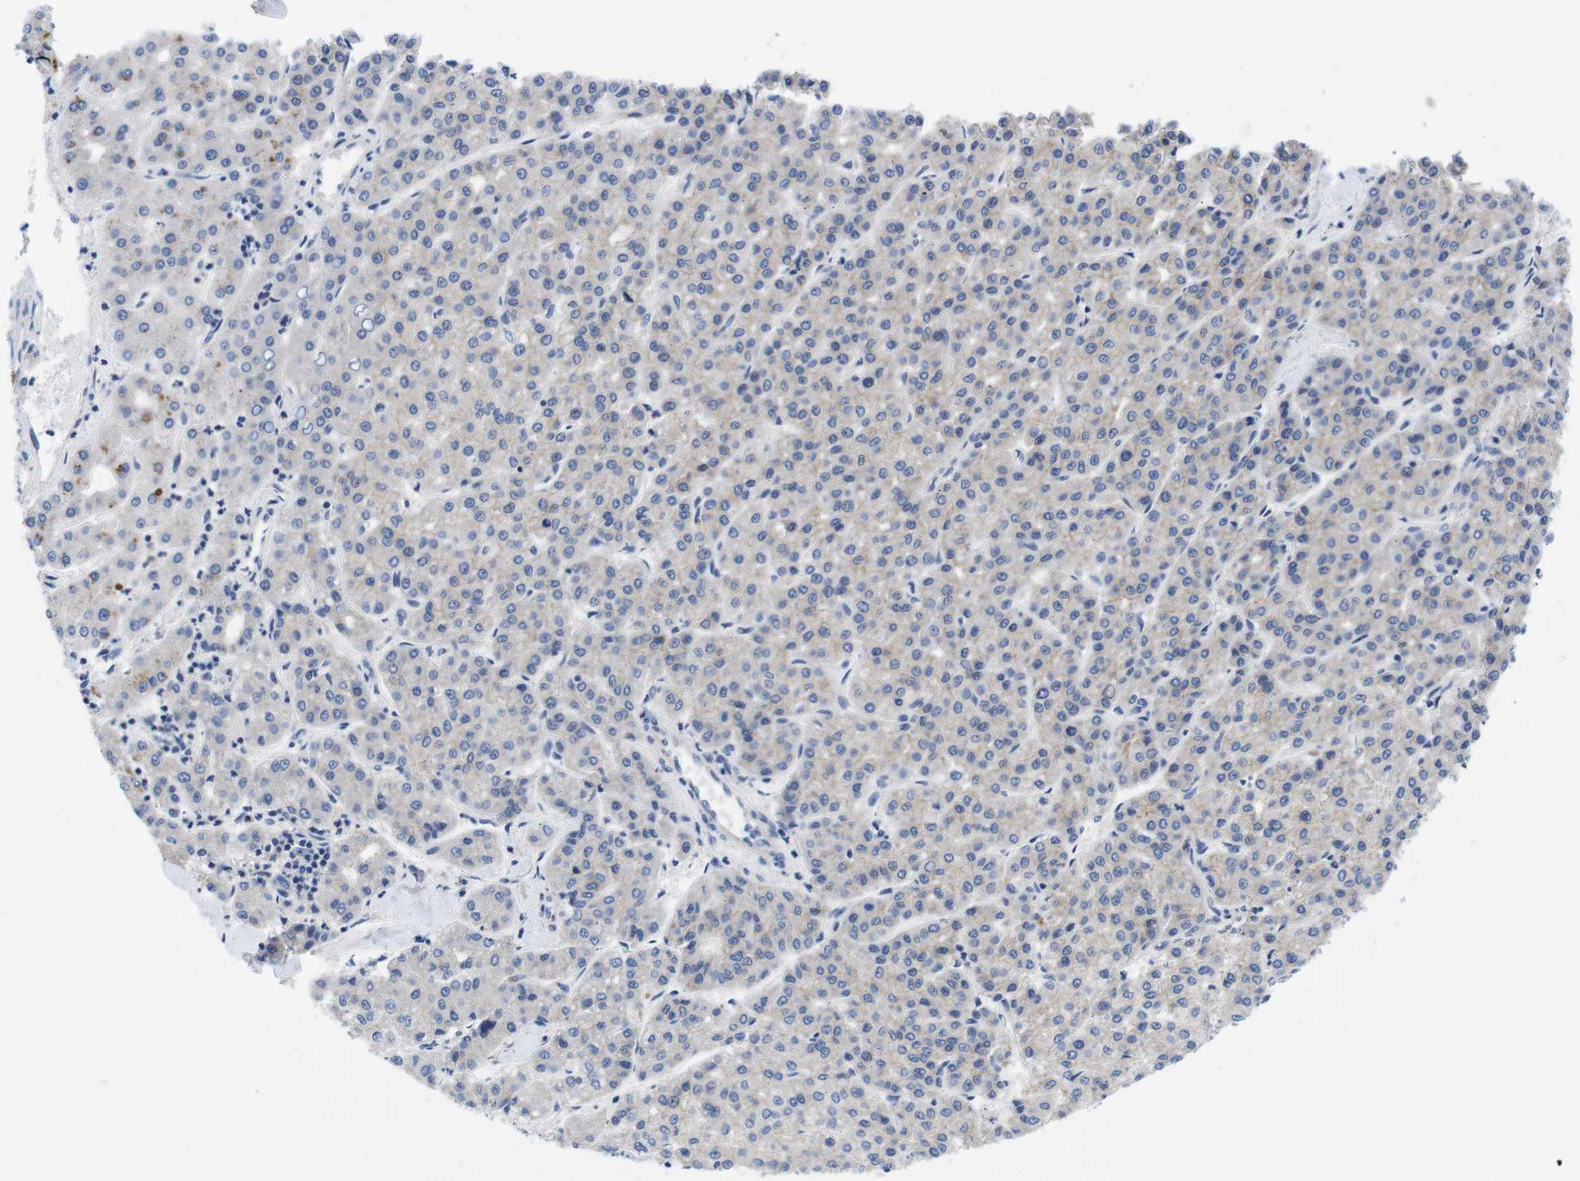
{"staining": {"intensity": "negative", "quantity": "none", "location": "none"}, "tissue": "liver cancer", "cell_type": "Tumor cells", "image_type": "cancer", "snomed": [{"axis": "morphology", "description": "Carcinoma, Hepatocellular, NOS"}, {"axis": "topography", "description": "Liver"}], "caption": "DAB immunohistochemical staining of human liver hepatocellular carcinoma shows no significant staining in tumor cells.", "gene": "SCRIB", "patient": {"sex": "male", "age": 65}}